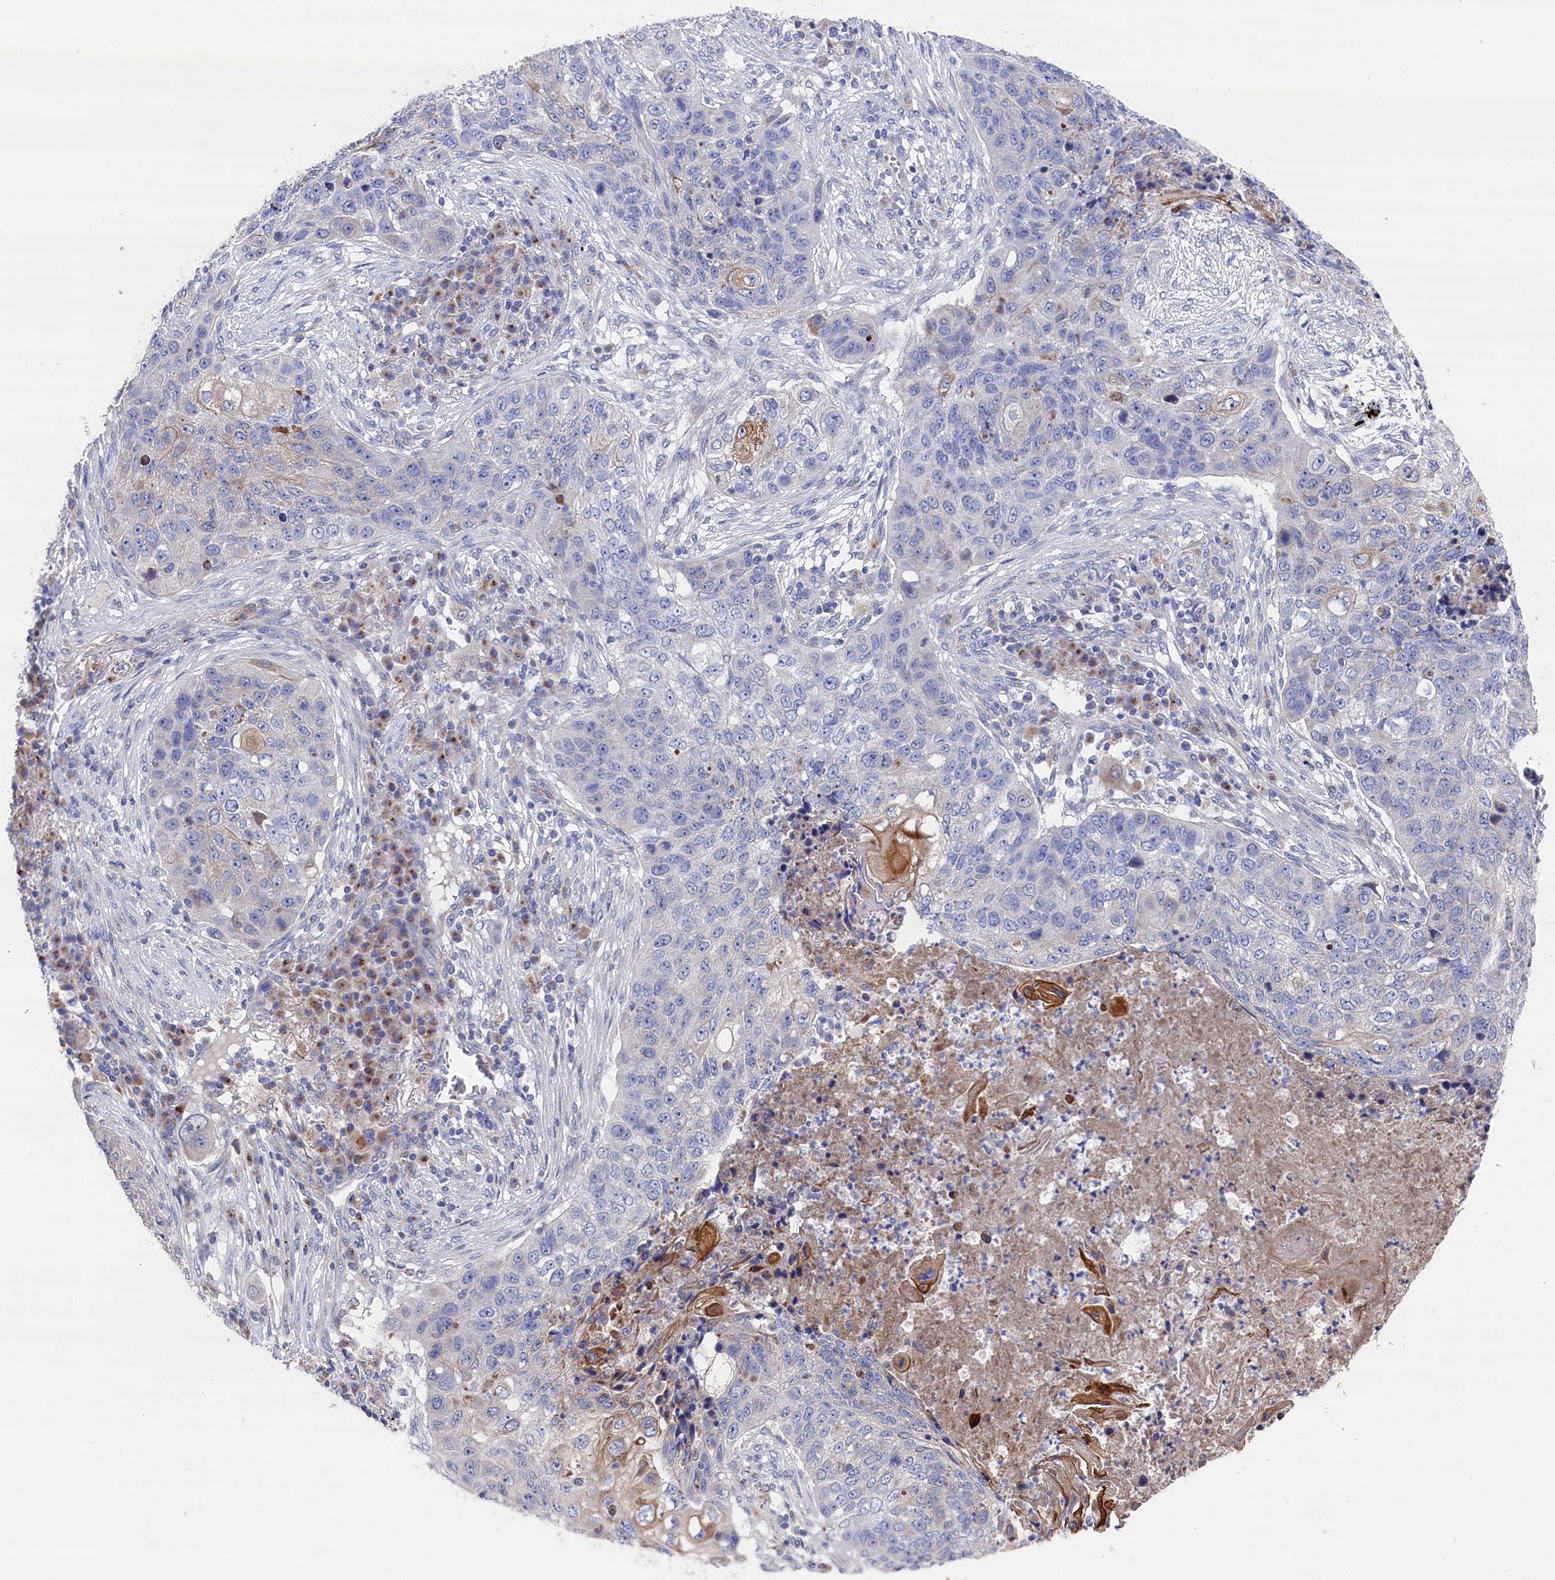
{"staining": {"intensity": "moderate", "quantity": "<25%", "location": "cytoplasmic/membranous"}, "tissue": "lung cancer", "cell_type": "Tumor cells", "image_type": "cancer", "snomed": [{"axis": "morphology", "description": "Squamous cell carcinoma, NOS"}, {"axis": "topography", "description": "Lung"}], "caption": "A brown stain highlights moderate cytoplasmic/membranous positivity of a protein in lung cancer (squamous cell carcinoma) tumor cells.", "gene": "GPR108", "patient": {"sex": "female", "age": 63}}